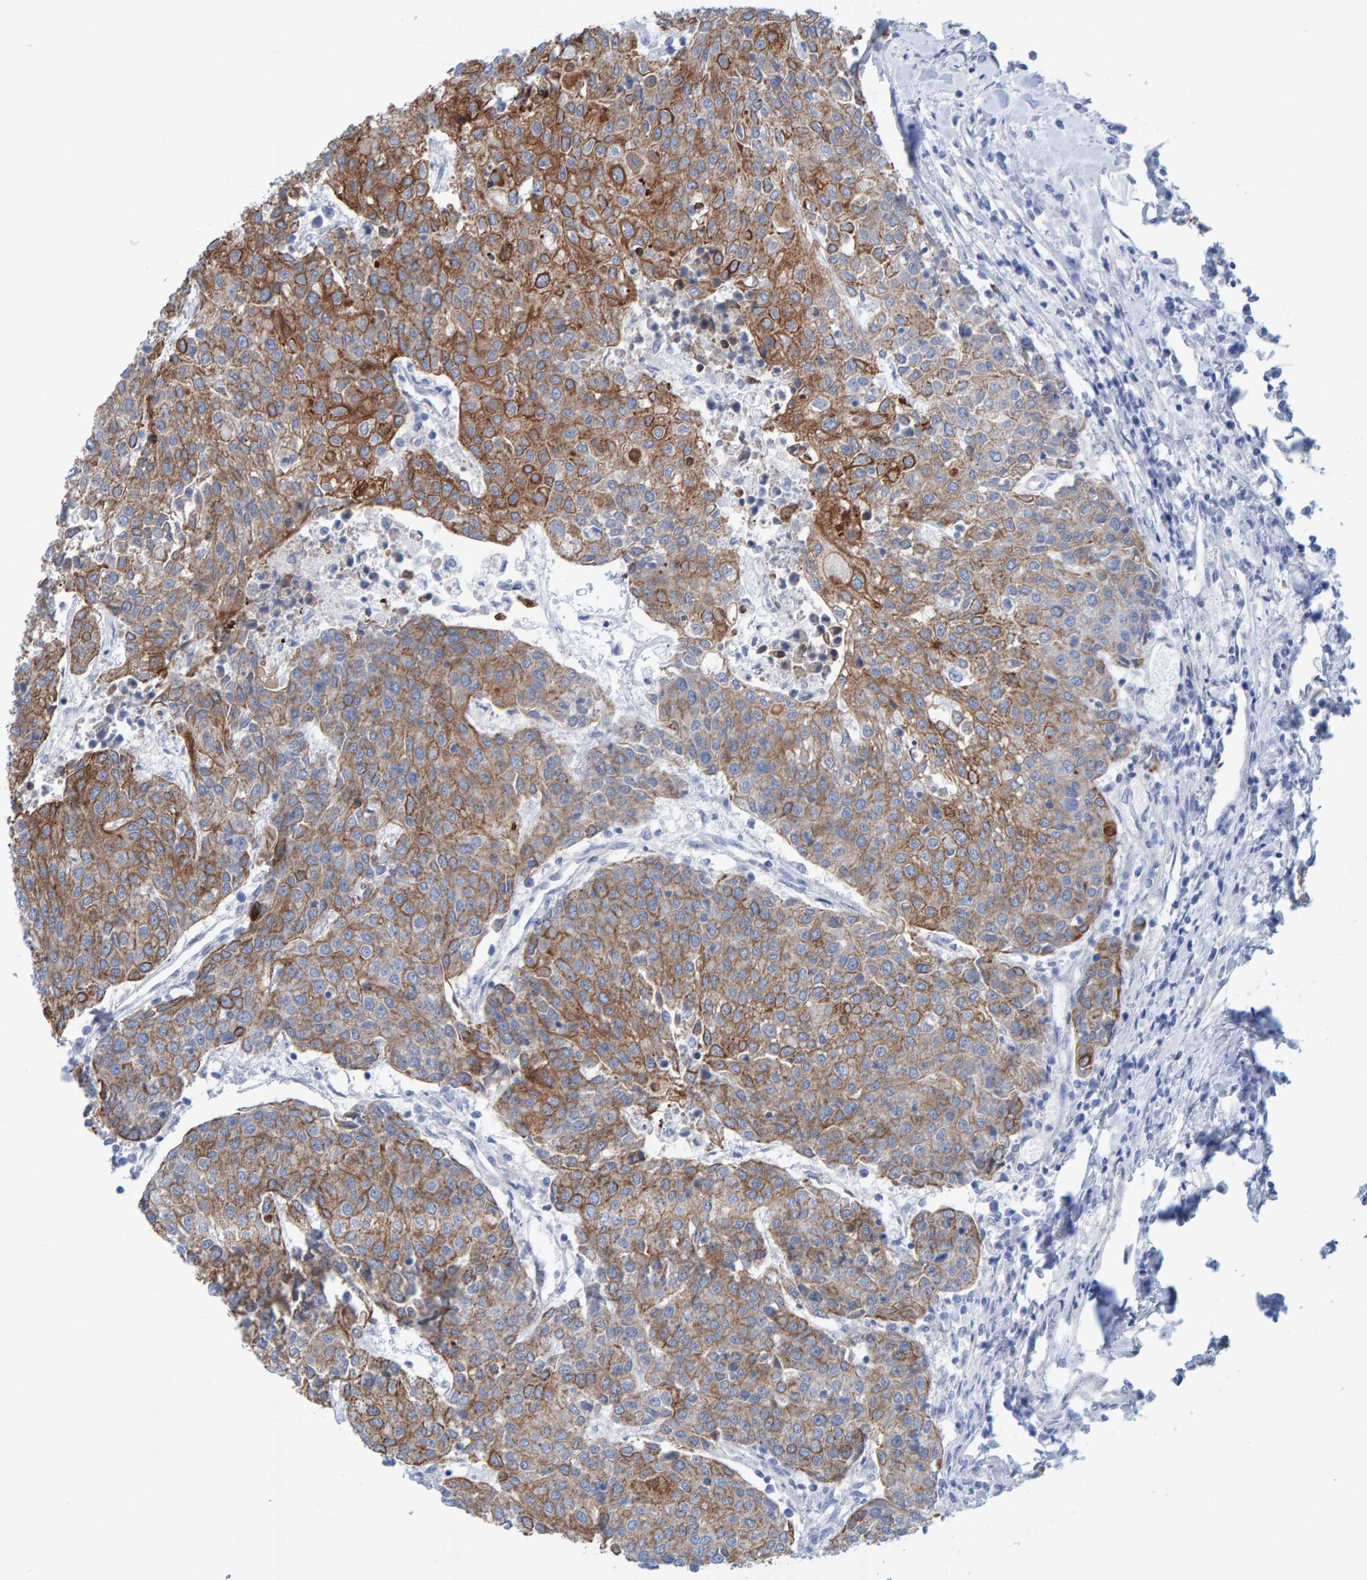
{"staining": {"intensity": "moderate", "quantity": ">75%", "location": "cytoplasmic/membranous"}, "tissue": "urothelial cancer", "cell_type": "Tumor cells", "image_type": "cancer", "snomed": [{"axis": "morphology", "description": "Urothelial carcinoma, High grade"}, {"axis": "topography", "description": "Urinary bladder"}], "caption": "Immunohistochemical staining of urothelial cancer shows moderate cytoplasmic/membranous protein positivity in approximately >75% of tumor cells.", "gene": "JAKMIP3", "patient": {"sex": "female", "age": 85}}